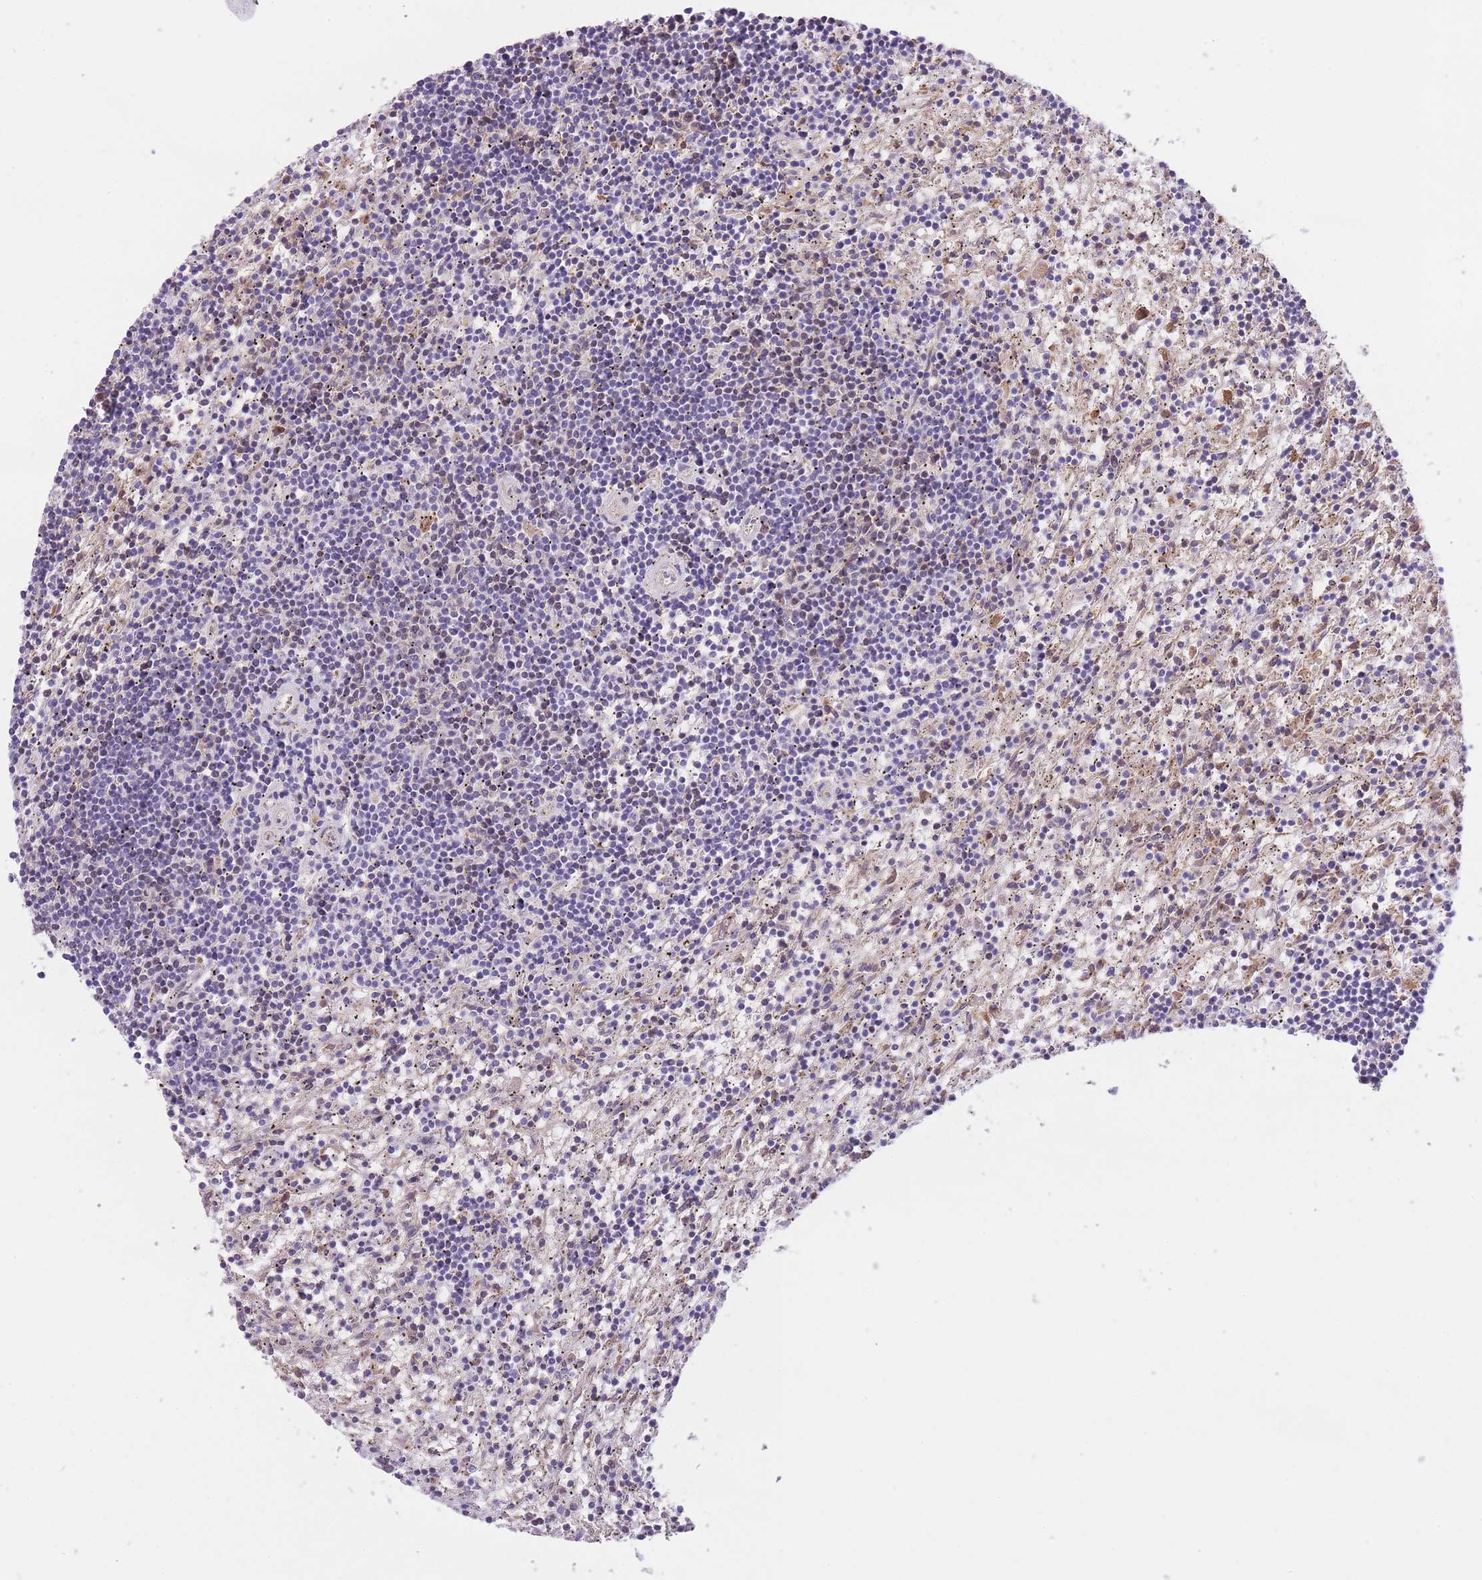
{"staining": {"intensity": "negative", "quantity": "none", "location": "none"}, "tissue": "lymphoma", "cell_type": "Tumor cells", "image_type": "cancer", "snomed": [{"axis": "morphology", "description": "Malignant lymphoma, non-Hodgkin's type, Low grade"}, {"axis": "topography", "description": "Spleen"}], "caption": "IHC of lymphoma displays no positivity in tumor cells.", "gene": "GNAT1", "patient": {"sex": "male", "age": 76}}